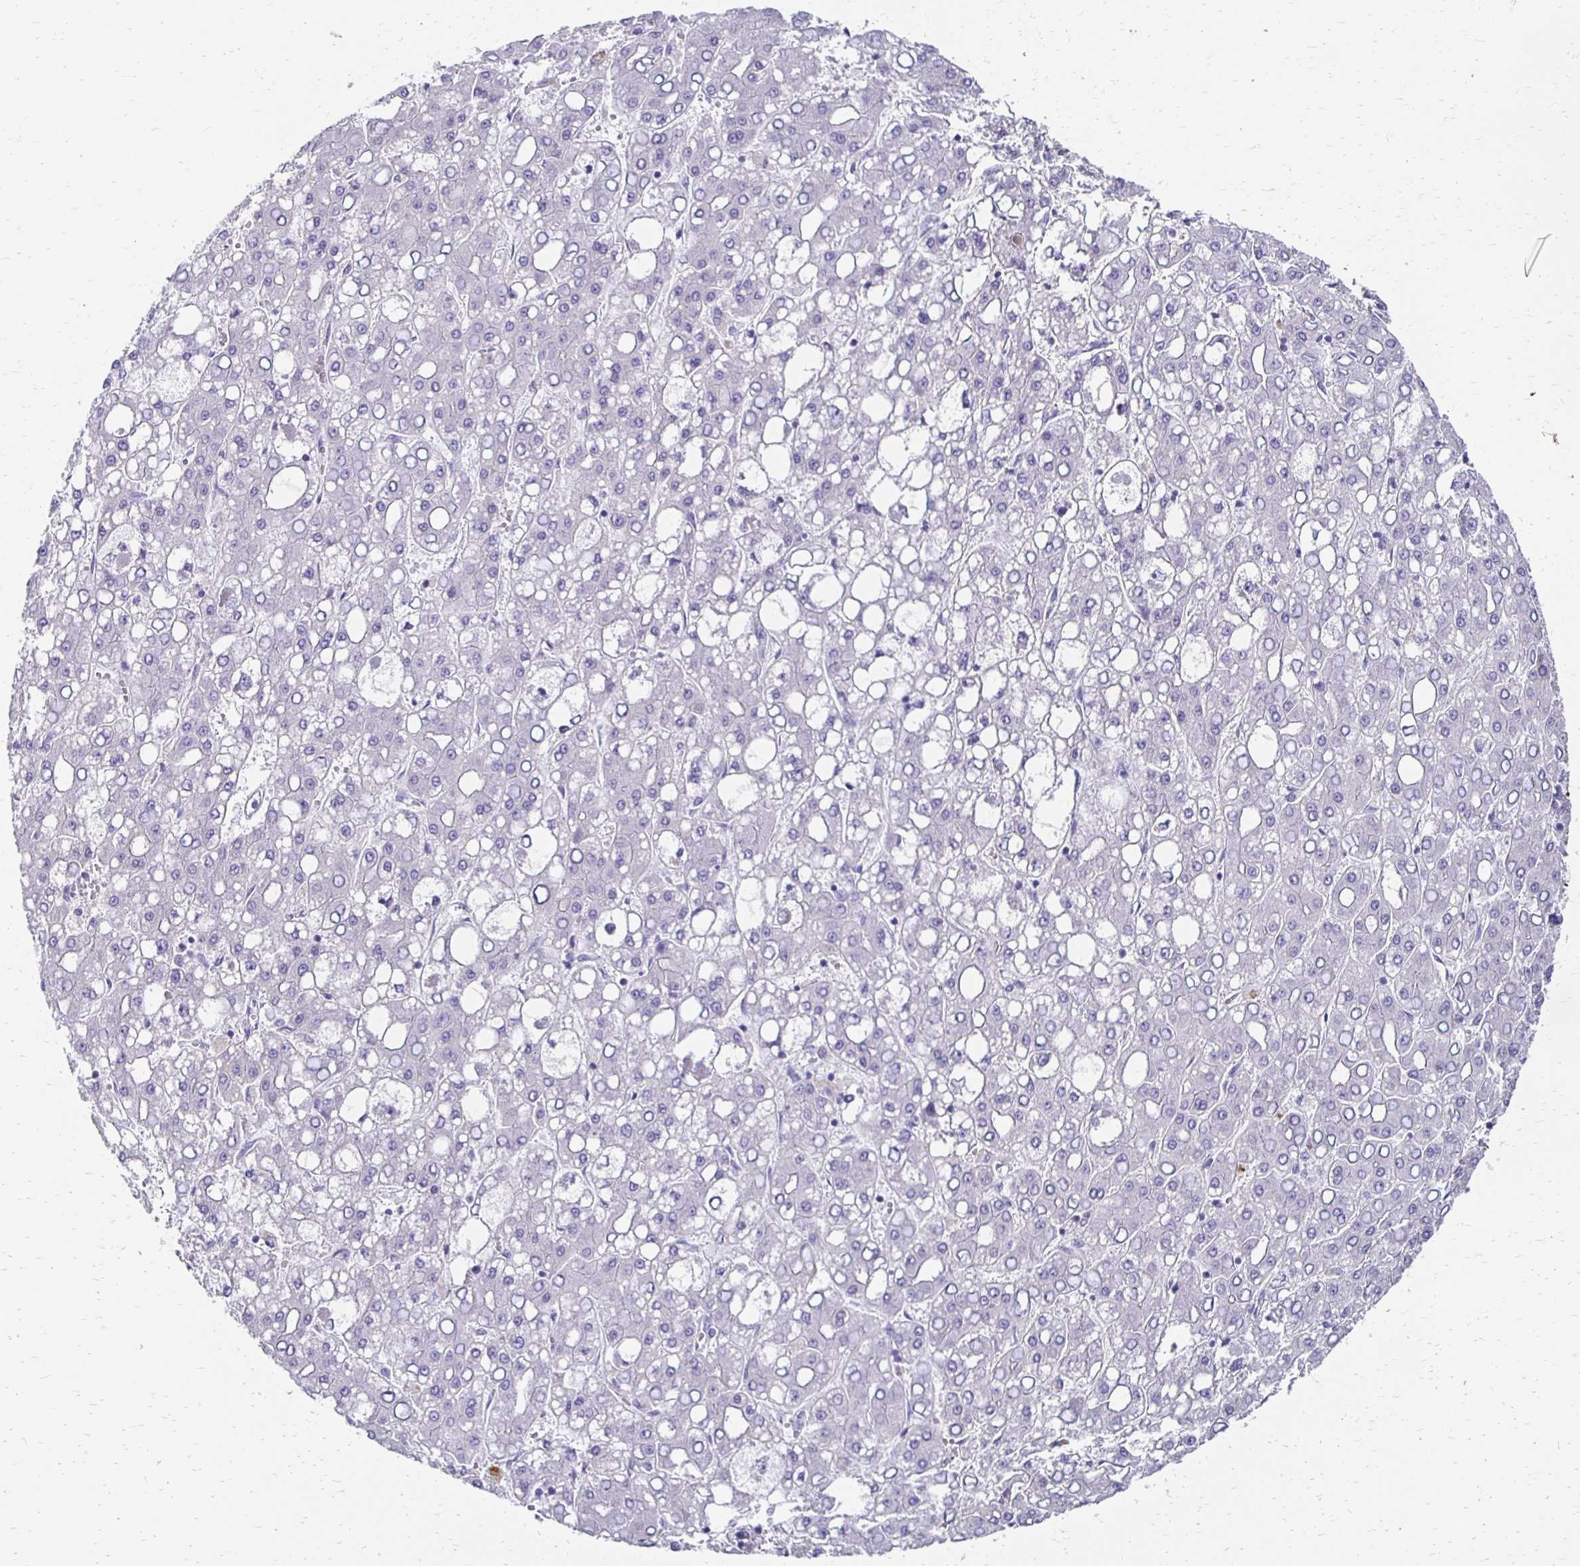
{"staining": {"intensity": "negative", "quantity": "none", "location": "none"}, "tissue": "liver cancer", "cell_type": "Tumor cells", "image_type": "cancer", "snomed": [{"axis": "morphology", "description": "Carcinoma, Hepatocellular, NOS"}, {"axis": "topography", "description": "Liver"}], "caption": "This histopathology image is of liver cancer (hepatocellular carcinoma) stained with immunohistochemistry (IHC) to label a protein in brown with the nuclei are counter-stained blue. There is no positivity in tumor cells. (DAB (3,3'-diaminobenzidine) immunohistochemistry (IHC) with hematoxylin counter stain).", "gene": "AKAP6", "patient": {"sex": "male", "age": 65}}